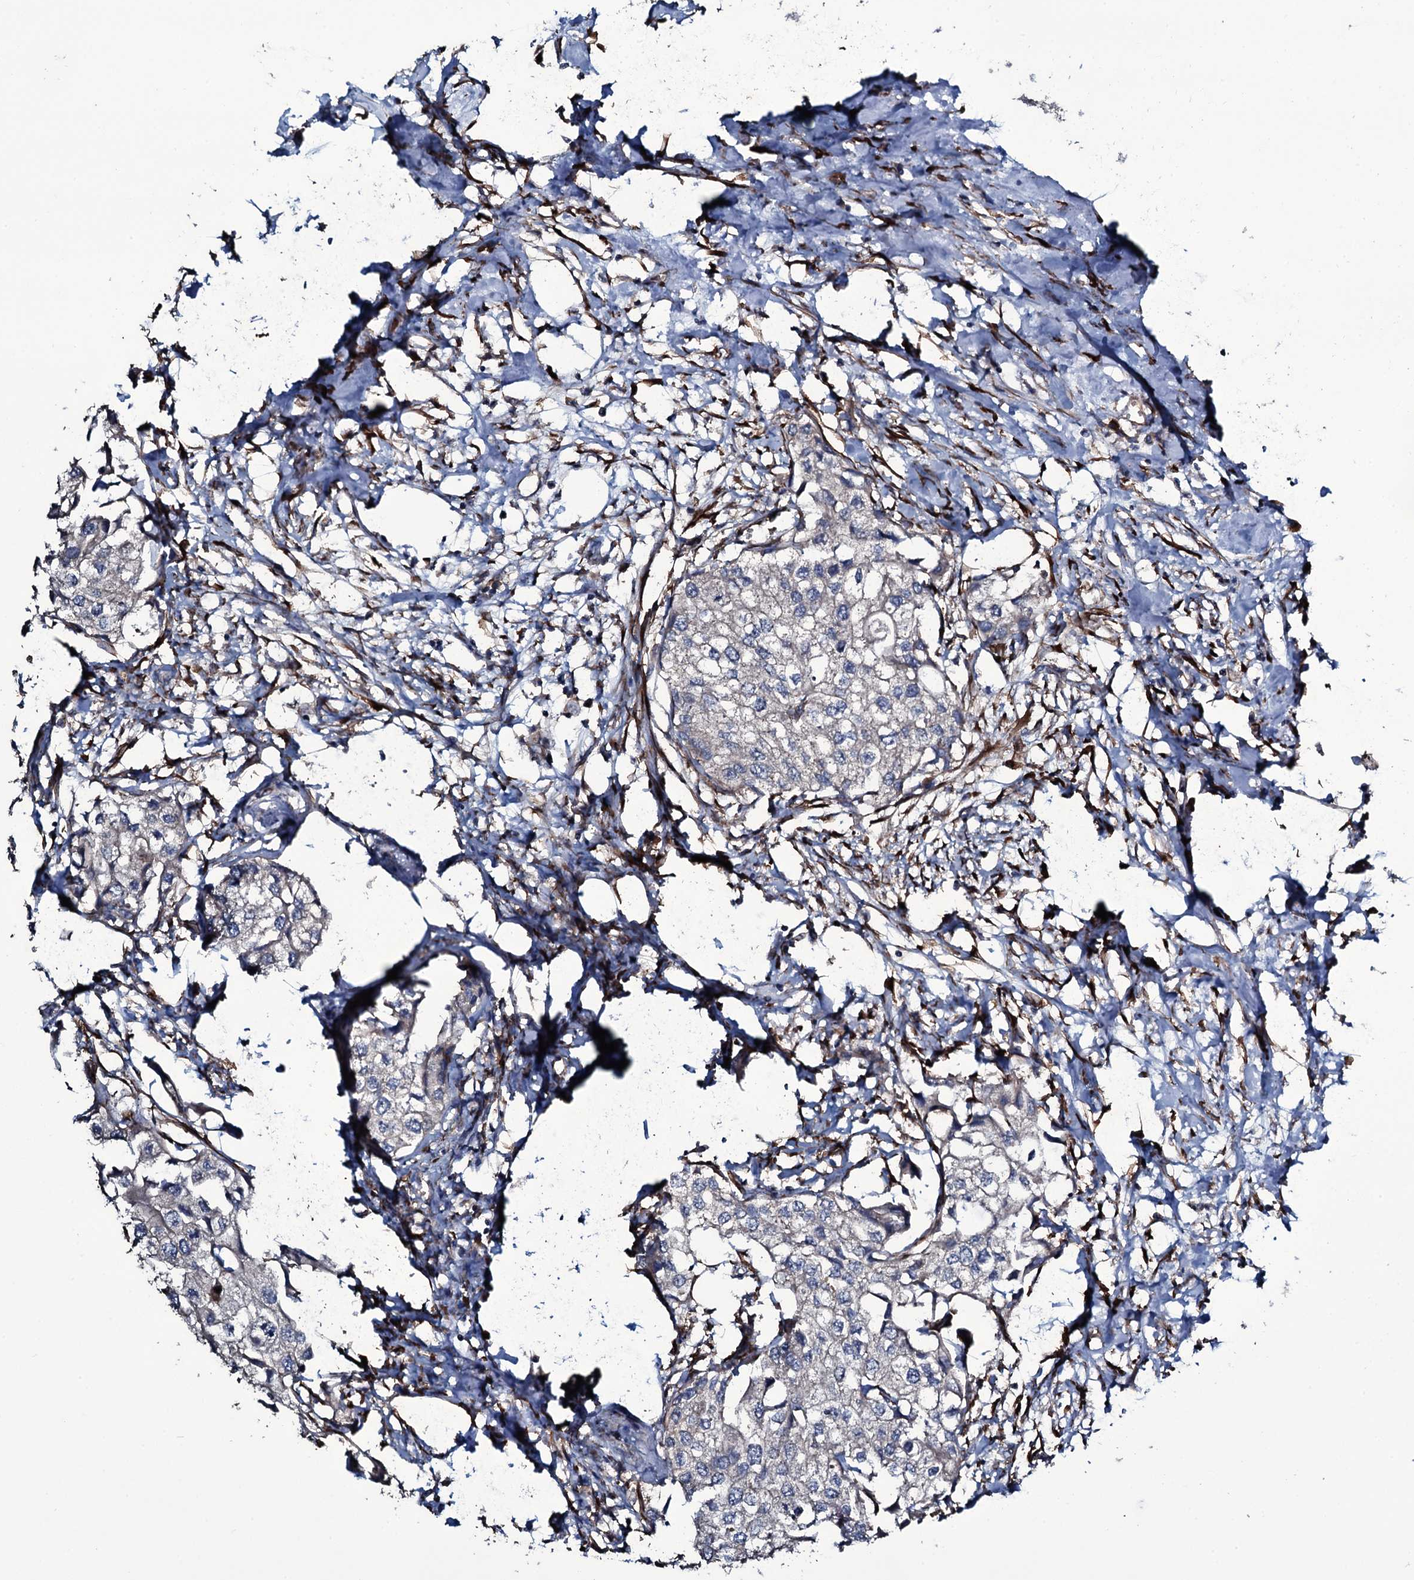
{"staining": {"intensity": "negative", "quantity": "none", "location": "none"}, "tissue": "urothelial cancer", "cell_type": "Tumor cells", "image_type": "cancer", "snomed": [{"axis": "morphology", "description": "Urothelial carcinoma, High grade"}, {"axis": "topography", "description": "Urinary bladder"}], "caption": "This is an immunohistochemistry micrograph of urothelial carcinoma (high-grade). There is no expression in tumor cells.", "gene": "WIPF3", "patient": {"sex": "male", "age": 64}}